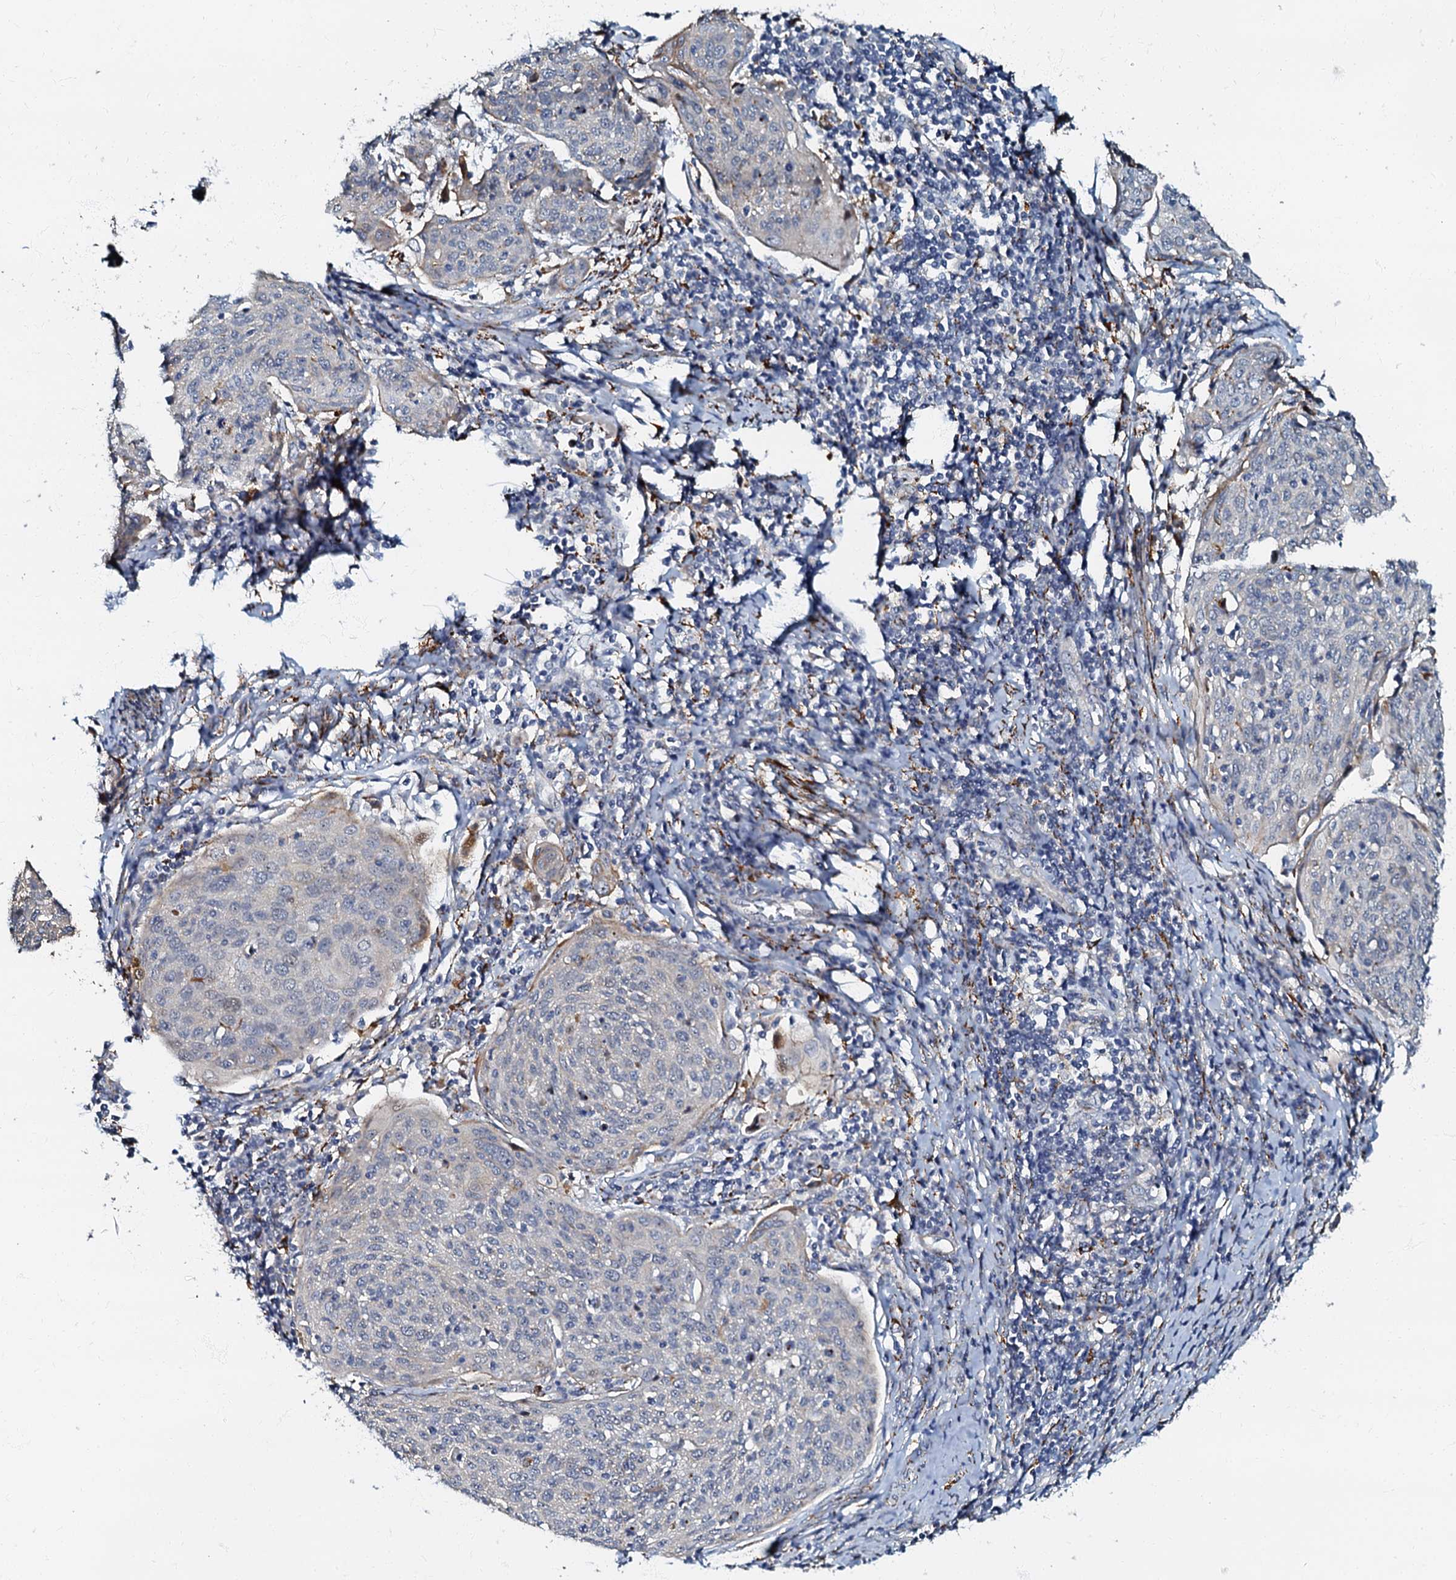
{"staining": {"intensity": "negative", "quantity": "none", "location": "none"}, "tissue": "cervical cancer", "cell_type": "Tumor cells", "image_type": "cancer", "snomed": [{"axis": "morphology", "description": "Squamous cell carcinoma, NOS"}, {"axis": "topography", "description": "Cervix"}], "caption": "Immunohistochemistry (IHC) image of neoplastic tissue: human squamous cell carcinoma (cervical) stained with DAB exhibits no significant protein staining in tumor cells.", "gene": "OLAH", "patient": {"sex": "female", "age": 67}}